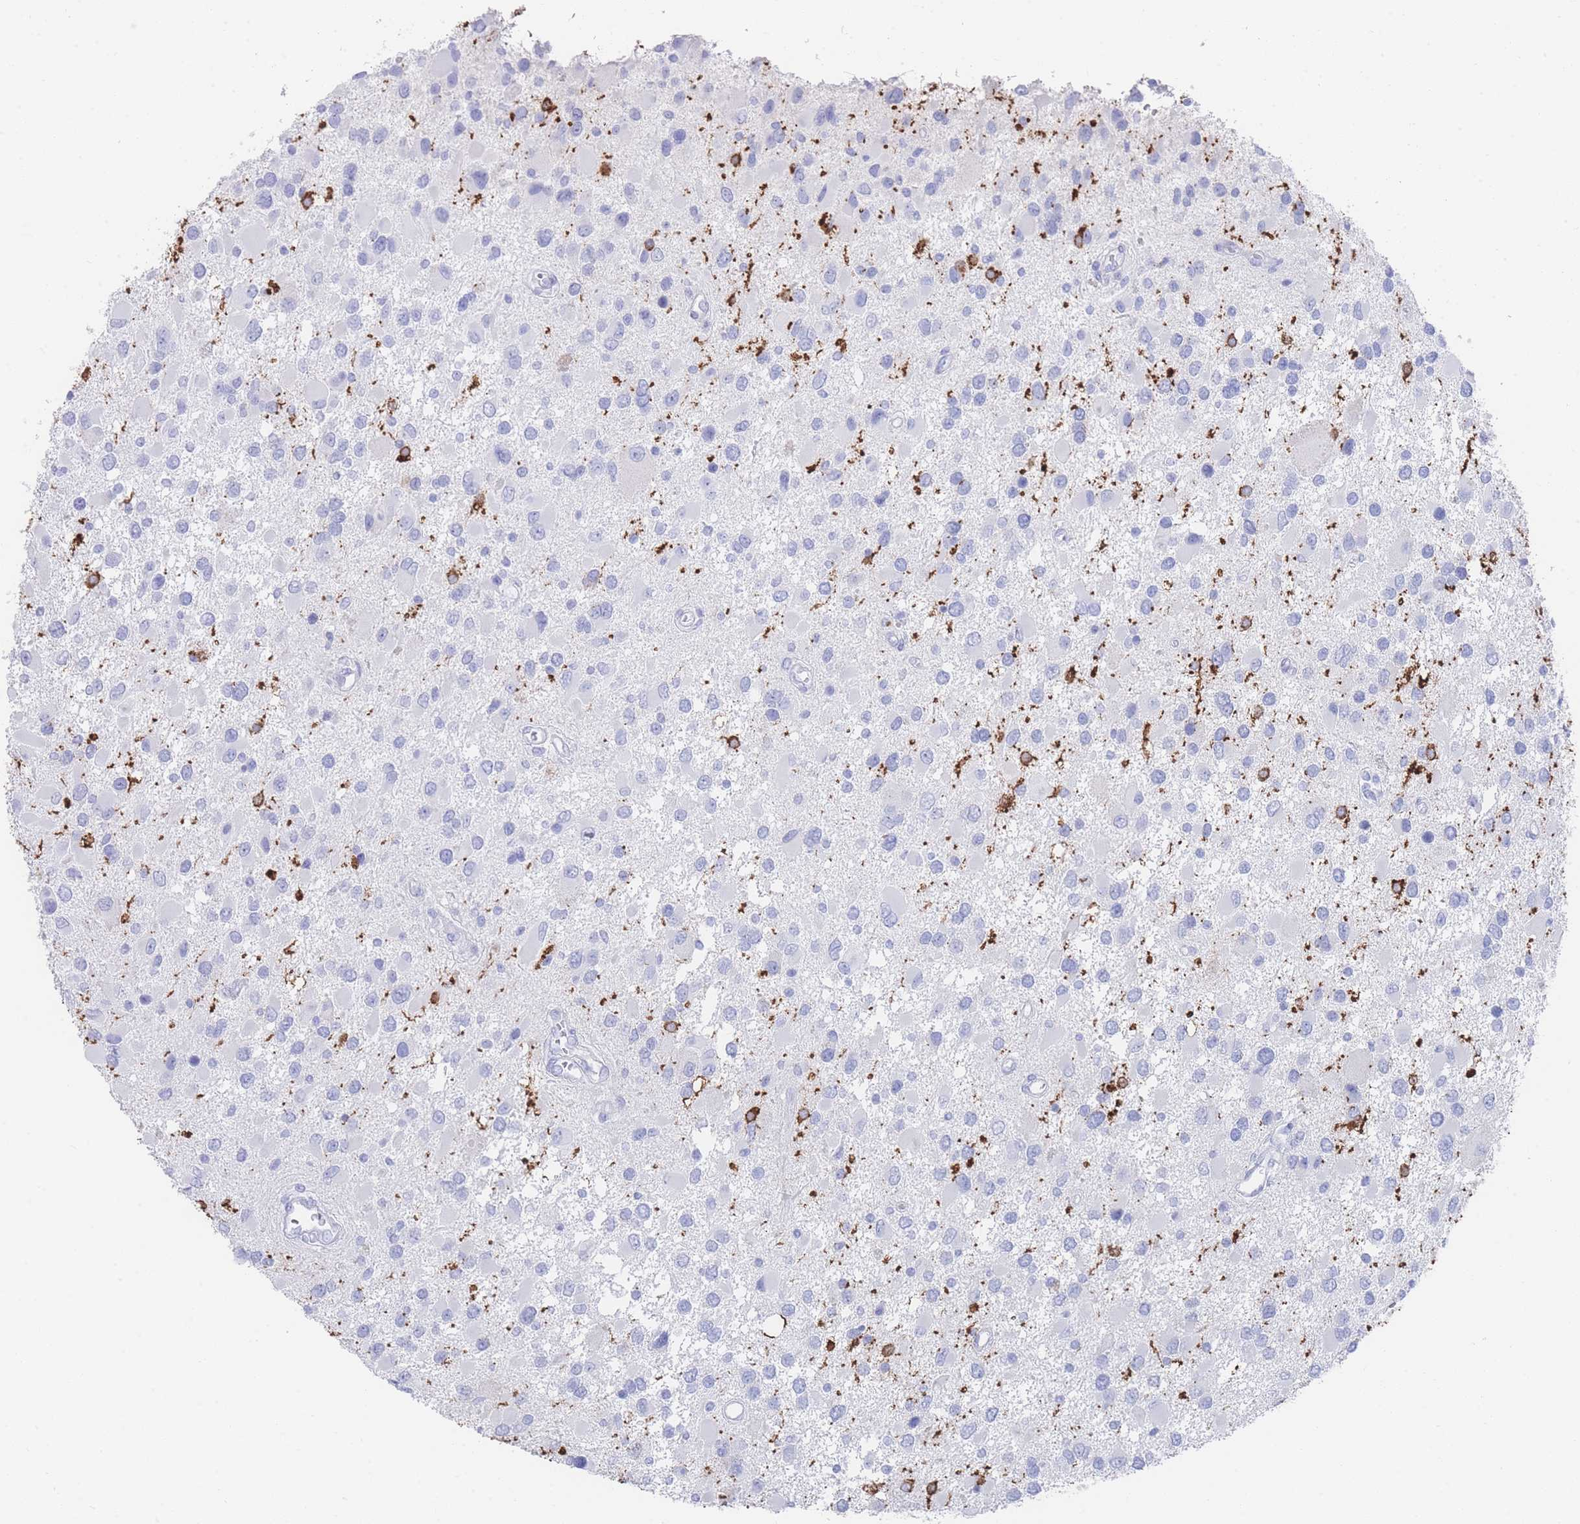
{"staining": {"intensity": "negative", "quantity": "none", "location": "none"}, "tissue": "glioma", "cell_type": "Tumor cells", "image_type": "cancer", "snomed": [{"axis": "morphology", "description": "Glioma, malignant, High grade"}, {"axis": "topography", "description": "Brain"}], "caption": "Immunohistochemistry (IHC) micrograph of neoplastic tissue: human malignant glioma (high-grade) stained with DAB (3,3'-diaminobenzidine) reveals no significant protein expression in tumor cells.", "gene": "LRRC37A", "patient": {"sex": "male", "age": 53}}